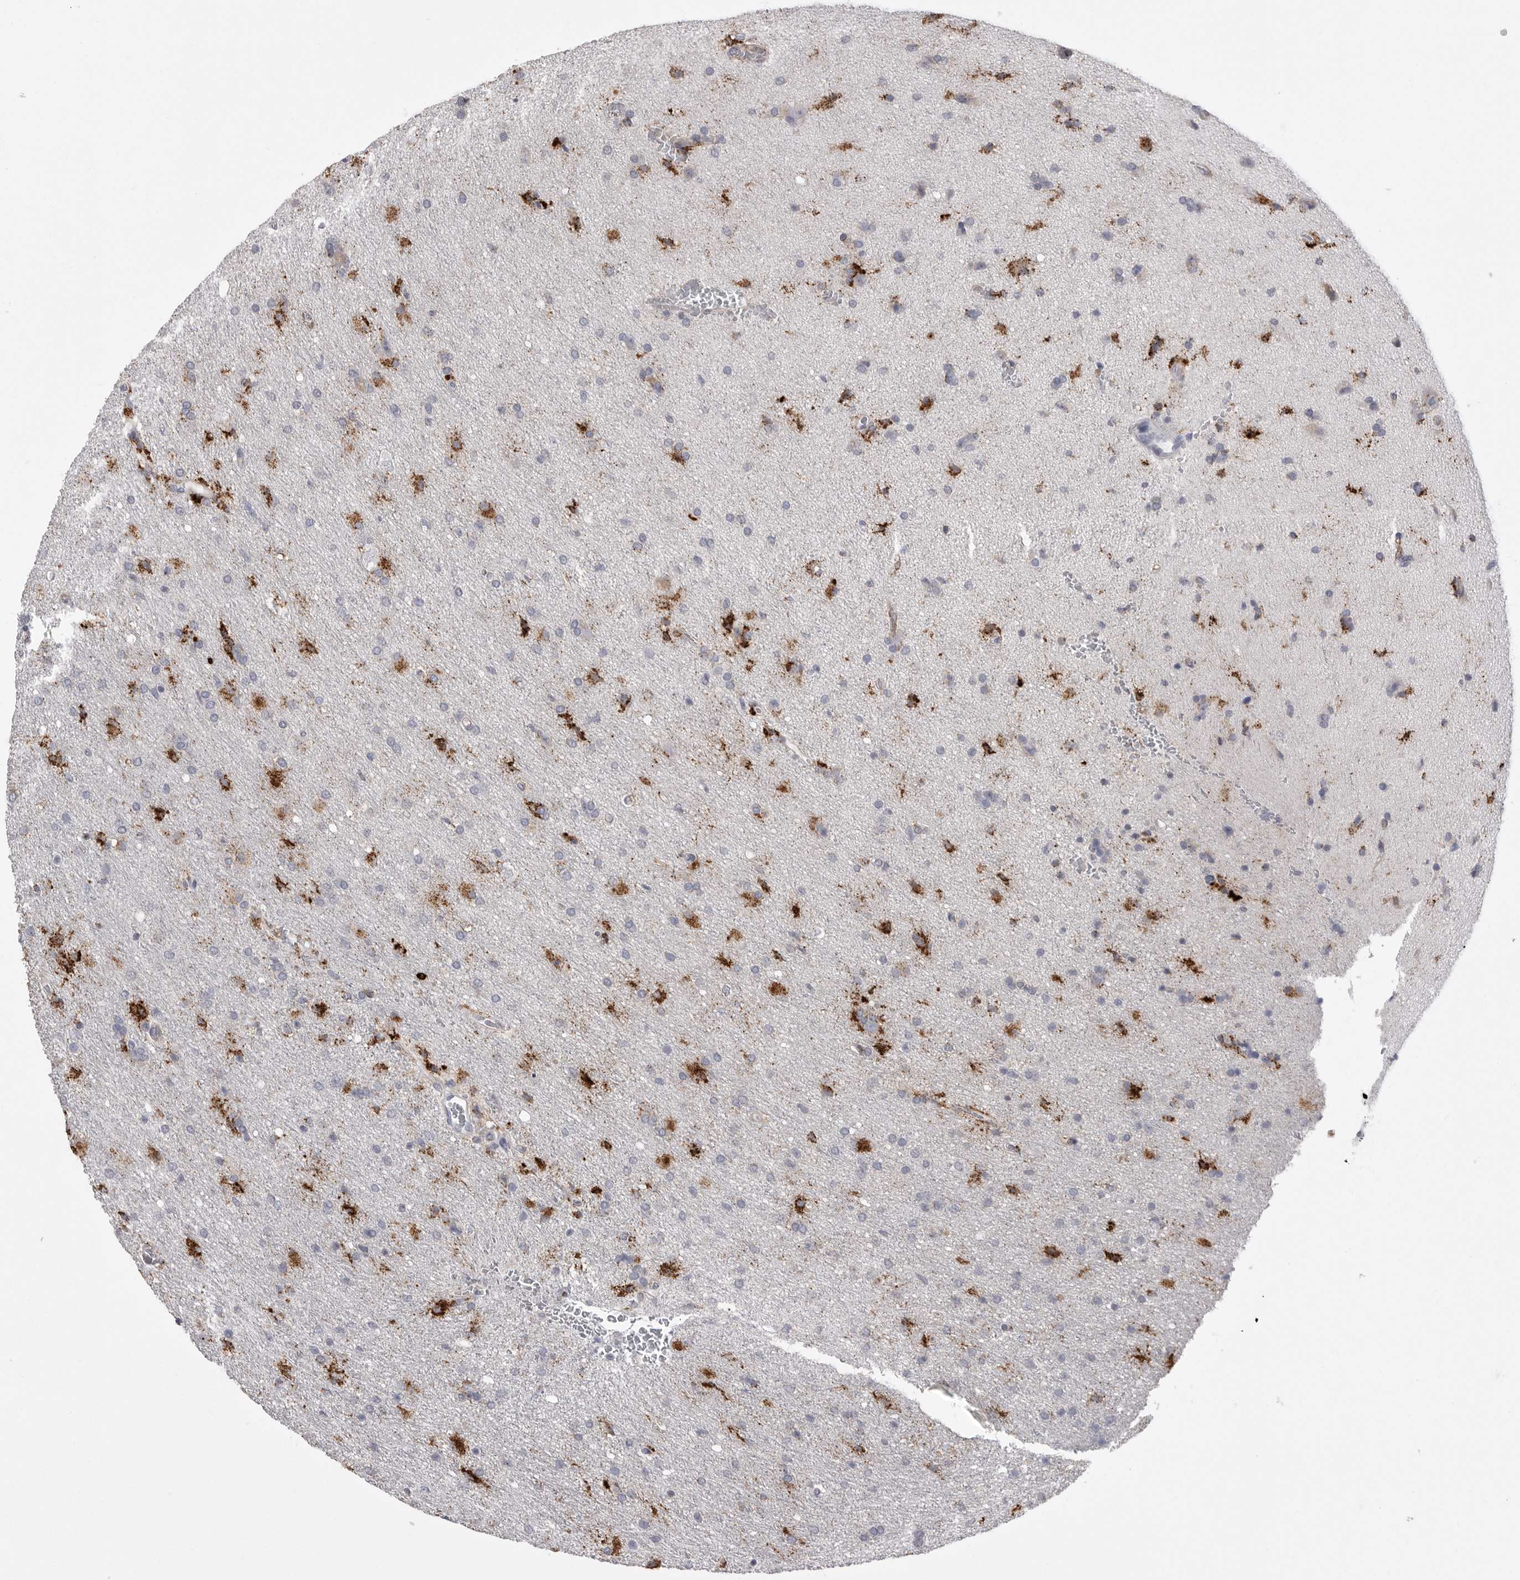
{"staining": {"intensity": "strong", "quantity": "25%-75%", "location": "cytoplasmic/membranous"}, "tissue": "glioma", "cell_type": "Tumor cells", "image_type": "cancer", "snomed": [{"axis": "morphology", "description": "Glioma, malignant, High grade"}, {"axis": "topography", "description": "Brain"}], "caption": "About 25%-75% of tumor cells in human glioma exhibit strong cytoplasmic/membranous protein expression as visualized by brown immunohistochemical staining.", "gene": "PSPN", "patient": {"sex": "female", "age": 57}}